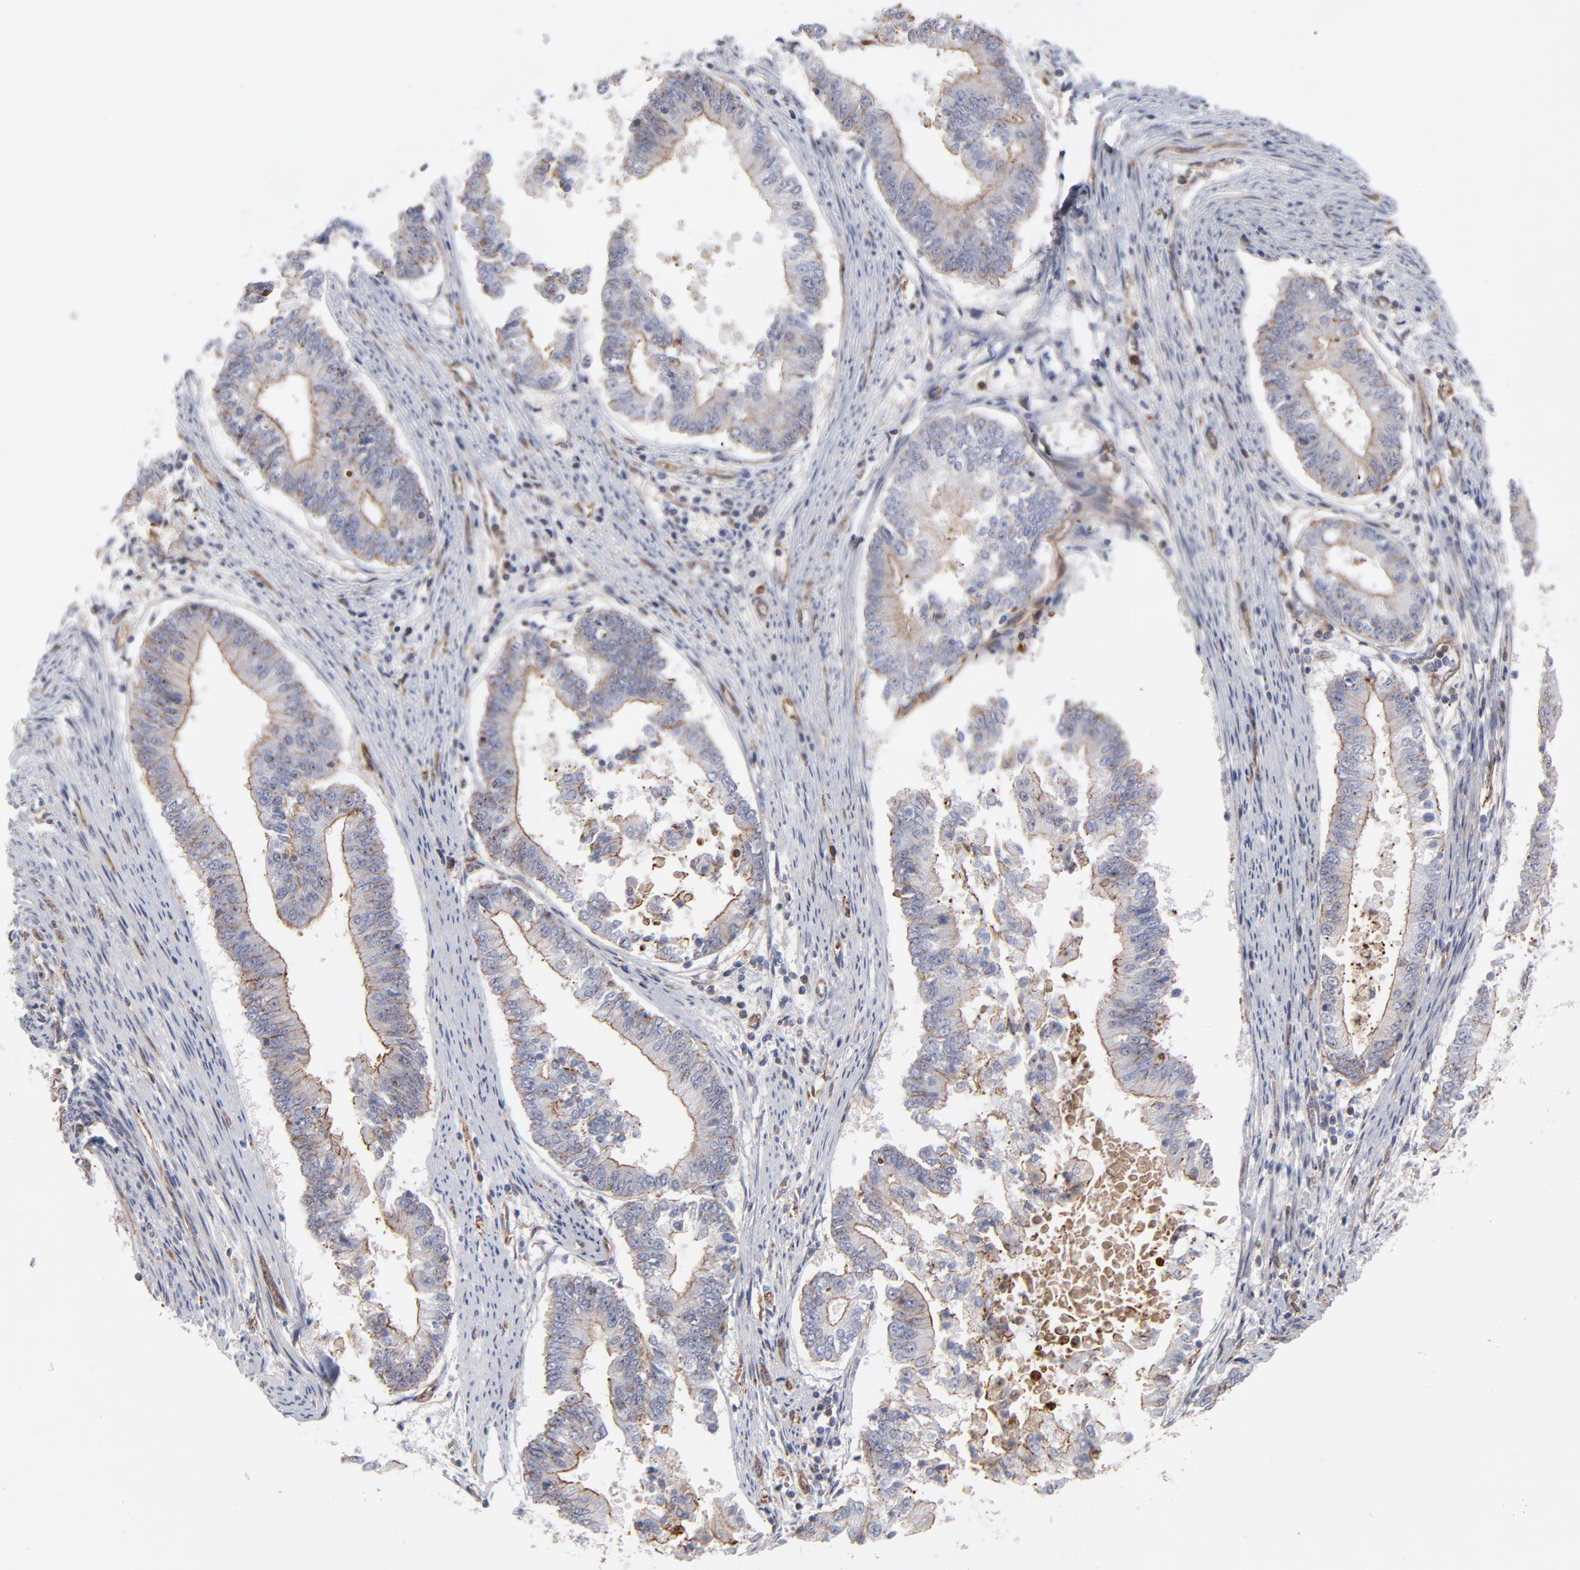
{"staining": {"intensity": "weak", "quantity": ">75%", "location": "cytoplasmic/membranous"}, "tissue": "endometrial cancer", "cell_type": "Tumor cells", "image_type": "cancer", "snomed": [{"axis": "morphology", "description": "Adenocarcinoma, NOS"}, {"axis": "topography", "description": "Endometrium"}], "caption": "Protein expression analysis of endometrial cancer shows weak cytoplasmic/membranous expression in about >75% of tumor cells. The protein of interest is stained brown, and the nuclei are stained in blue (DAB (3,3'-diaminobenzidine) IHC with brightfield microscopy, high magnification).", "gene": "PXN", "patient": {"sex": "female", "age": 63}}